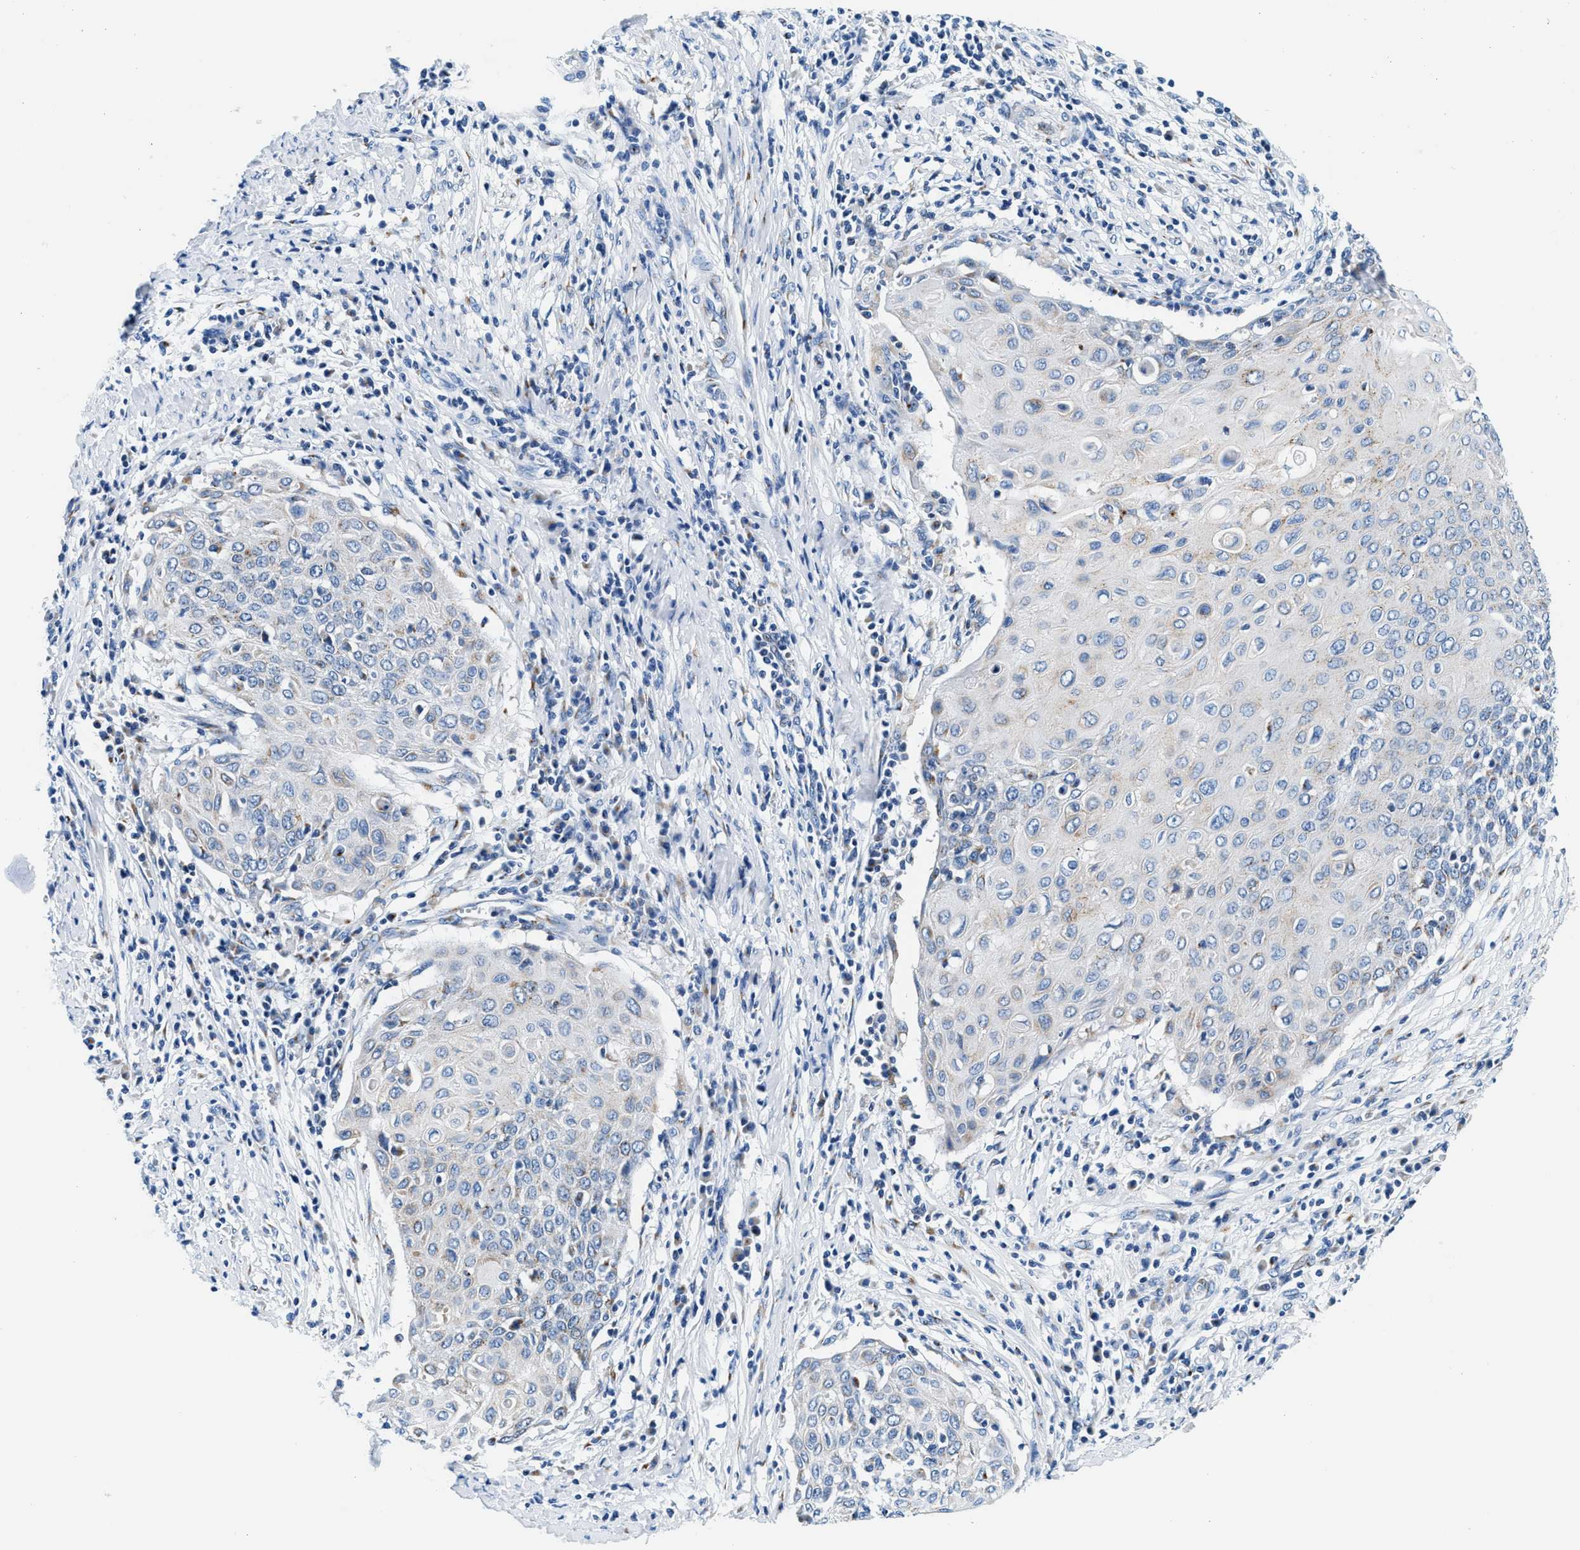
{"staining": {"intensity": "weak", "quantity": "<25%", "location": "cytoplasmic/membranous"}, "tissue": "cervical cancer", "cell_type": "Tumor cells", "image_type": "cancer", "snomed": [{"axis": "morphology", "description": "Squamous cell carcinoma, NOS"}, {"axis": "topography", "description": "Cervix"}], "caption": "The image reveals no staining of tumor cells in cervical cancer.", "gene": "VPS53", "patient": {"sex": "female", "age": 39}}